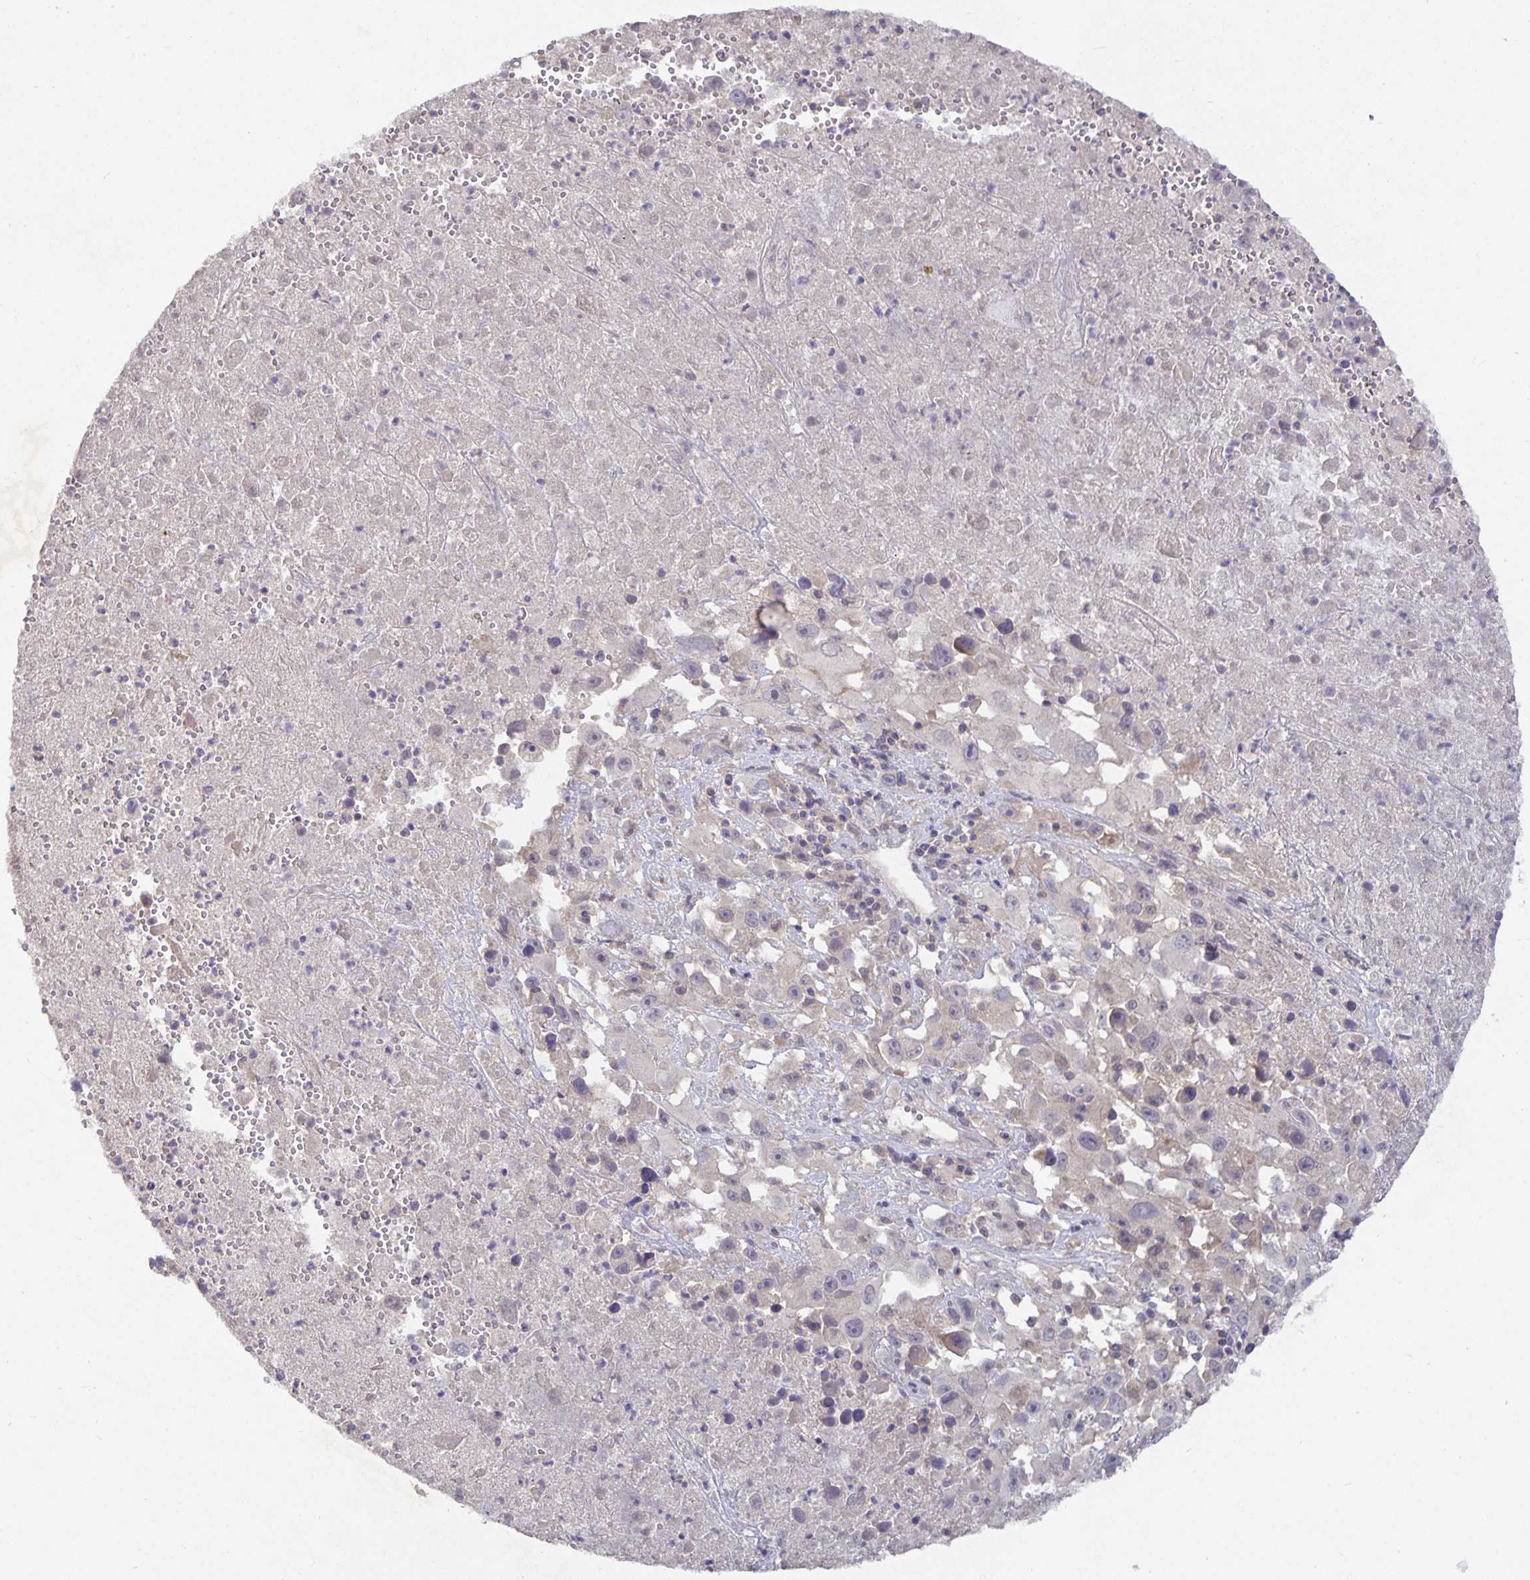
{"staining": {"intensity": "negative", "quantity": "none", "location": "none"}, "tissue": "melanoma", "cell_type": "Tumor cells", "image_type": "cancer", "snomed": [{"axis": "morphology", "description": "Malignant melanoma, Metastatic site"}, {"axis": "topography", "description": "Soft tissue"}], "caption": "This is an IHC micrograph of malignant melanoma (metastatic site). There is no positivity in tumor cells.", "gene": "HEPN1", "patient": {"sex": "male", "age": 50}}